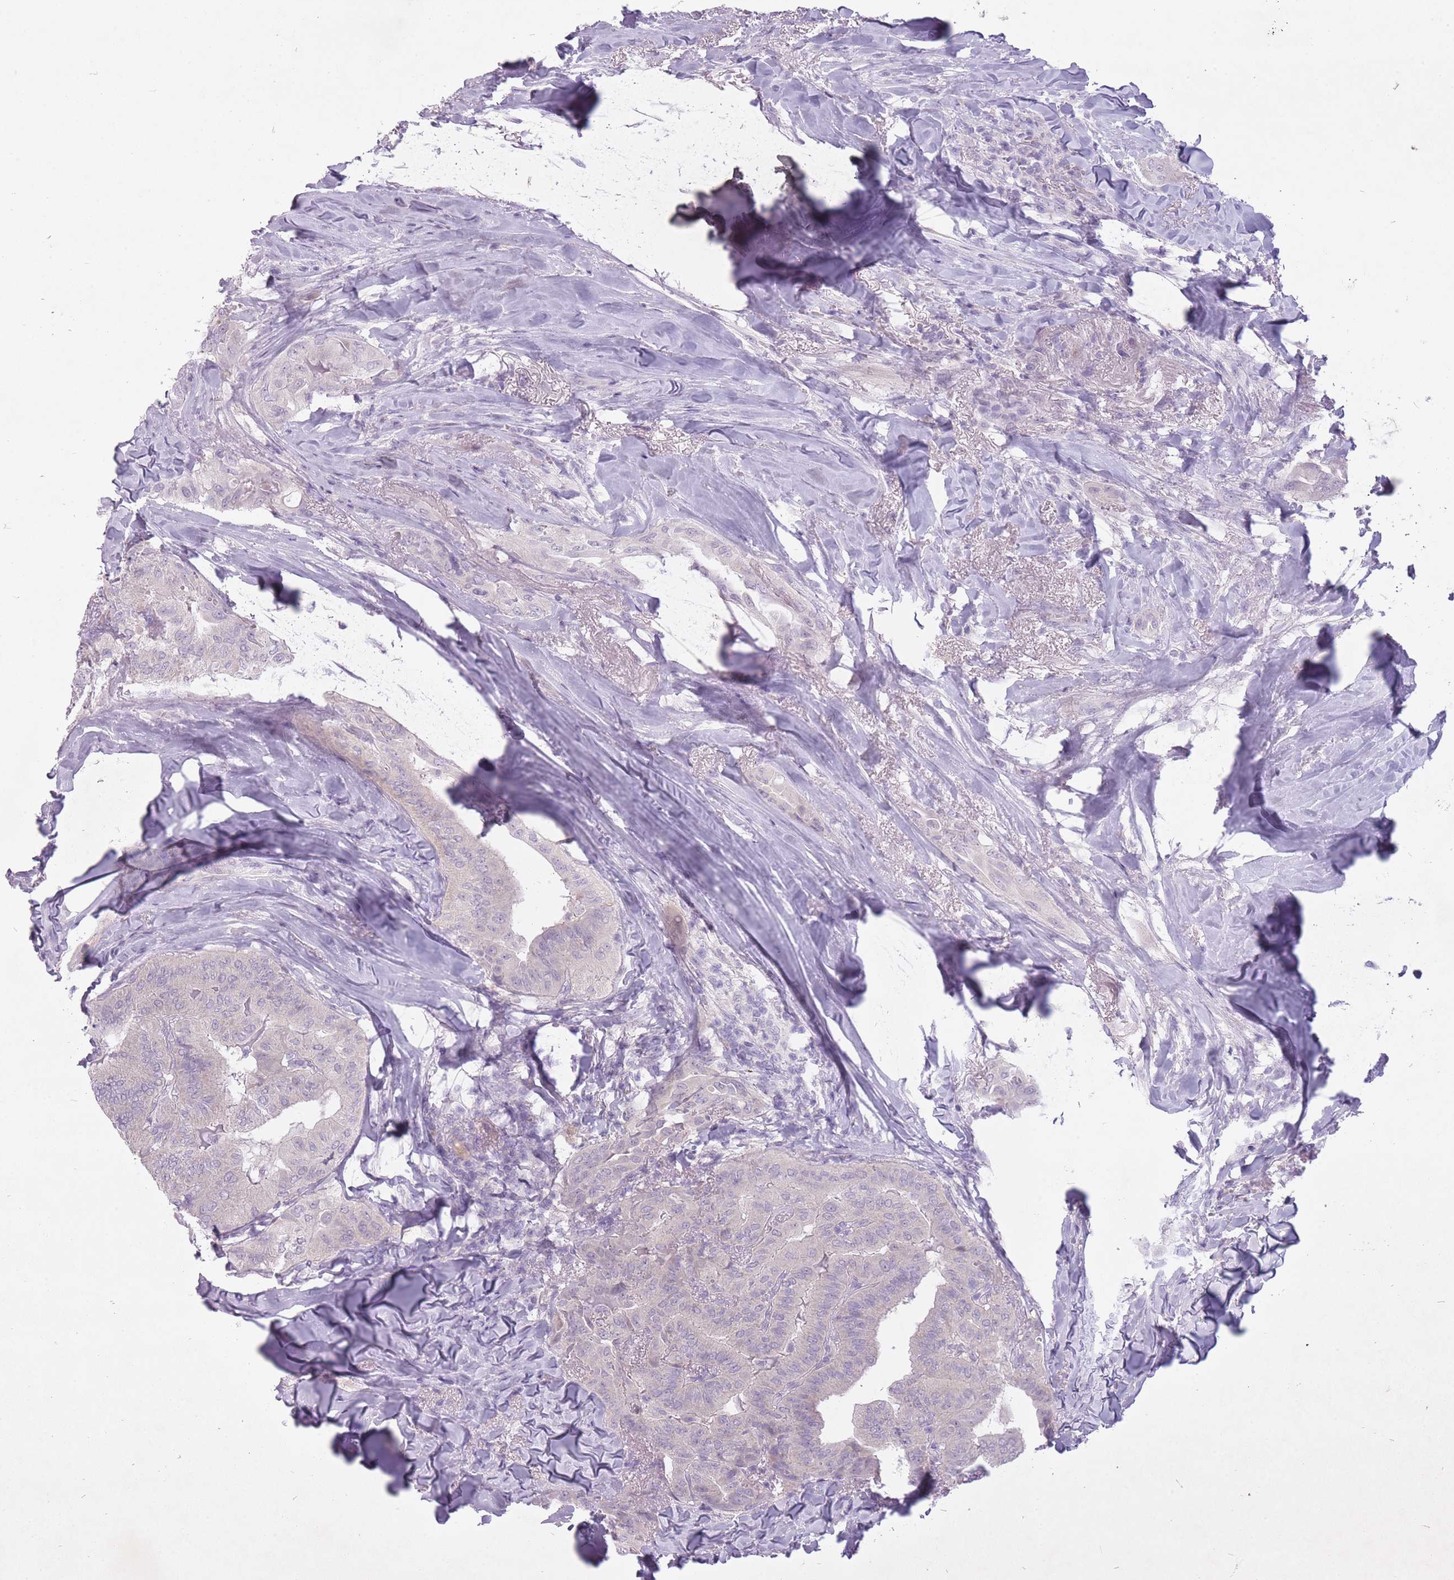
{"staining": {"intensity": "negative", "quantity": "none", "location": "none"}, "tissue": "thyroid cancer", "cell_type": "Tumor cells", "image_type": "cancer", "snomed": [{"axis": "morphology", "description": "Papillary adenocarcinoma, NOS"}, {"axis": "topography", "description": "Thyroid gland"}], "caption": "A high-resolution histopathology image shows IHC staining of thyroid papillary adenocarcinoma, which shows no significant expression in tumor cells.", "gene": "FAM43B", "patient": {"sex": "female", "age": 68}}